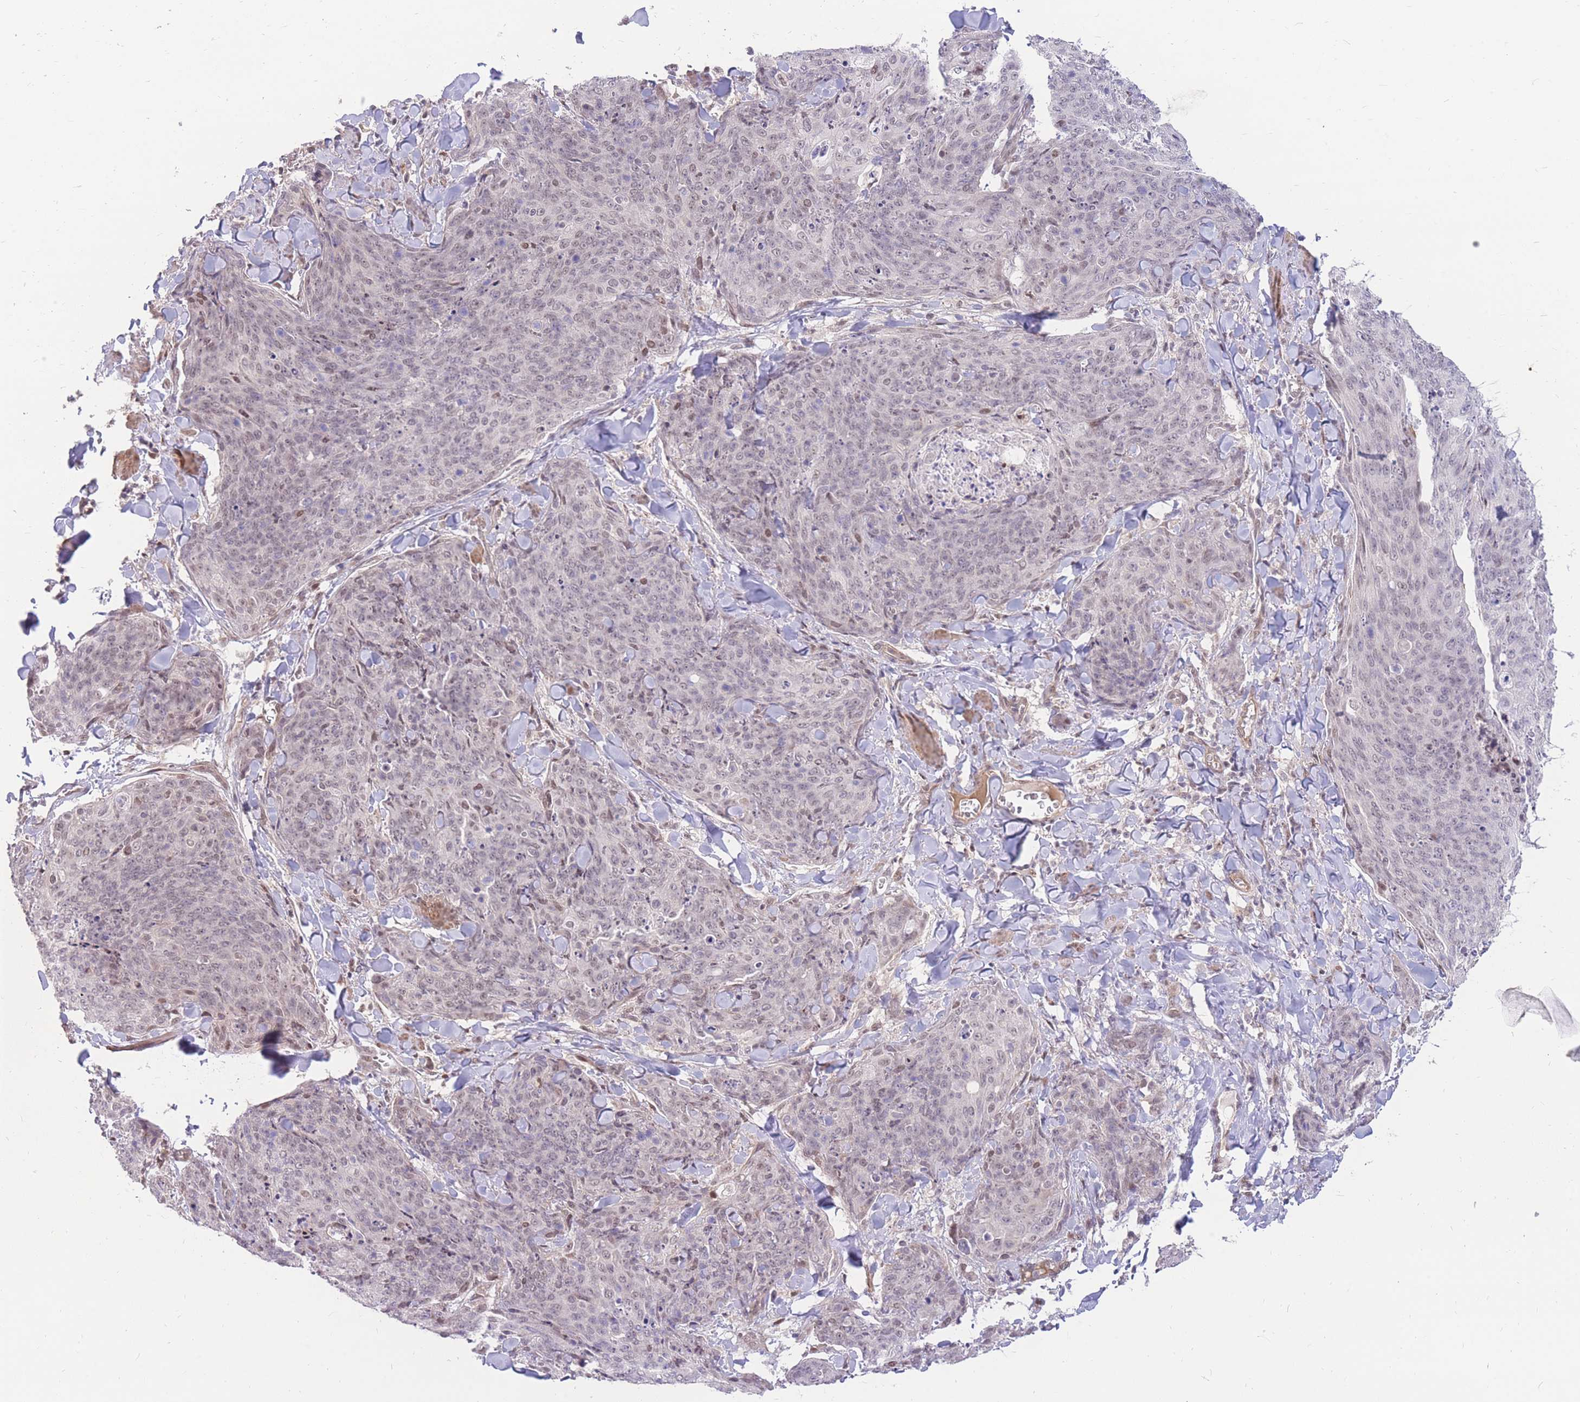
{"staining": {"intensity": "weak", "quantity": "25%-75%", "location": "nuclear"}, "tissue": "skin cancer", "cell_type": "Tumor cells", "image_type": "cancer", "snomed": [{"axis": "morphology", "description": "Squamous cell carcinoma, NOS"}, {"axis": "topography", "description": "Skin"}, {"axis": "topography", "description": "Vulva"}], "caption": "A high-resolution micrograph shows immunohistochemistry staining of skin squamous cell carcinoma, which reveals weak nuclear positivity in about 25%-75% of tumor cells. The staining is performed using DAB brown chromogen to label protein expression. The nuclei are counter-stained blue using hematoxylin.", "gene": "ERICH6B", "patient": {"sex": "female", "age": 85}}